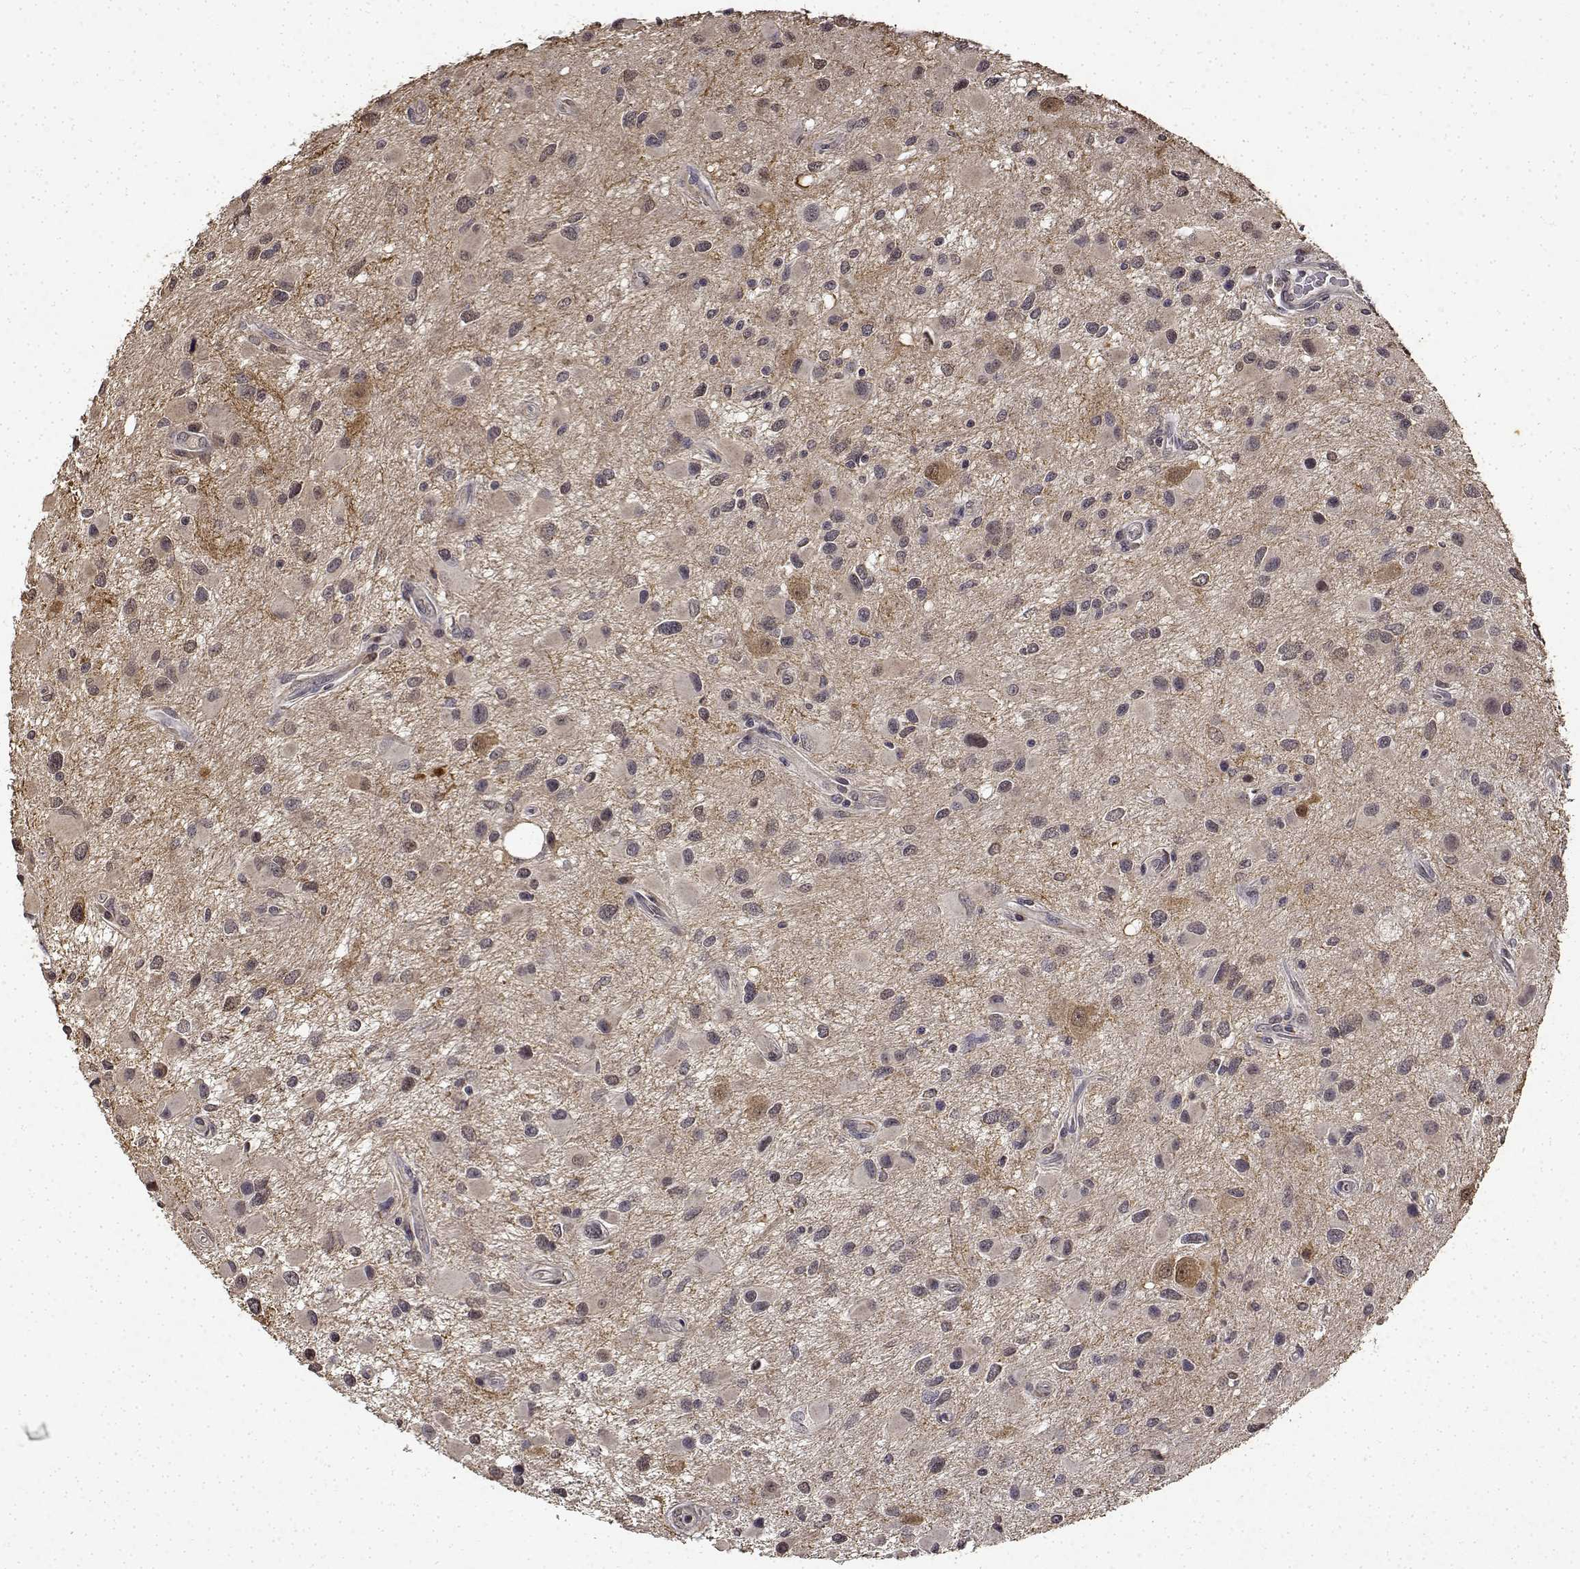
{"staining": {"intensity": "moderate", "quantity": "<25%", "location": "cytoplasmic/membranous"}, "tissue": "glioma", "cell_type": "Tumor cells", "image_type": "cancer", "snomed": [{"axis": "morphology", "description": "Glioma, malignant, Low grade"}, {"axis": "topography", "description": "Brain"}], "caption": "DAB immunohistochemical staining of malignant glioma (low-grade) displays moderate cytoplasmic/membranous protein staining in approximately <25% of tumor cells. The staining is performed using DAB (3,3'-diaminobenzidine) brown chromogen to label protein expression. The nuclei are counter-stained blue using hematoxylin.", "gene": "BDNF", "patient": {"sex": "female", "age": 32}}